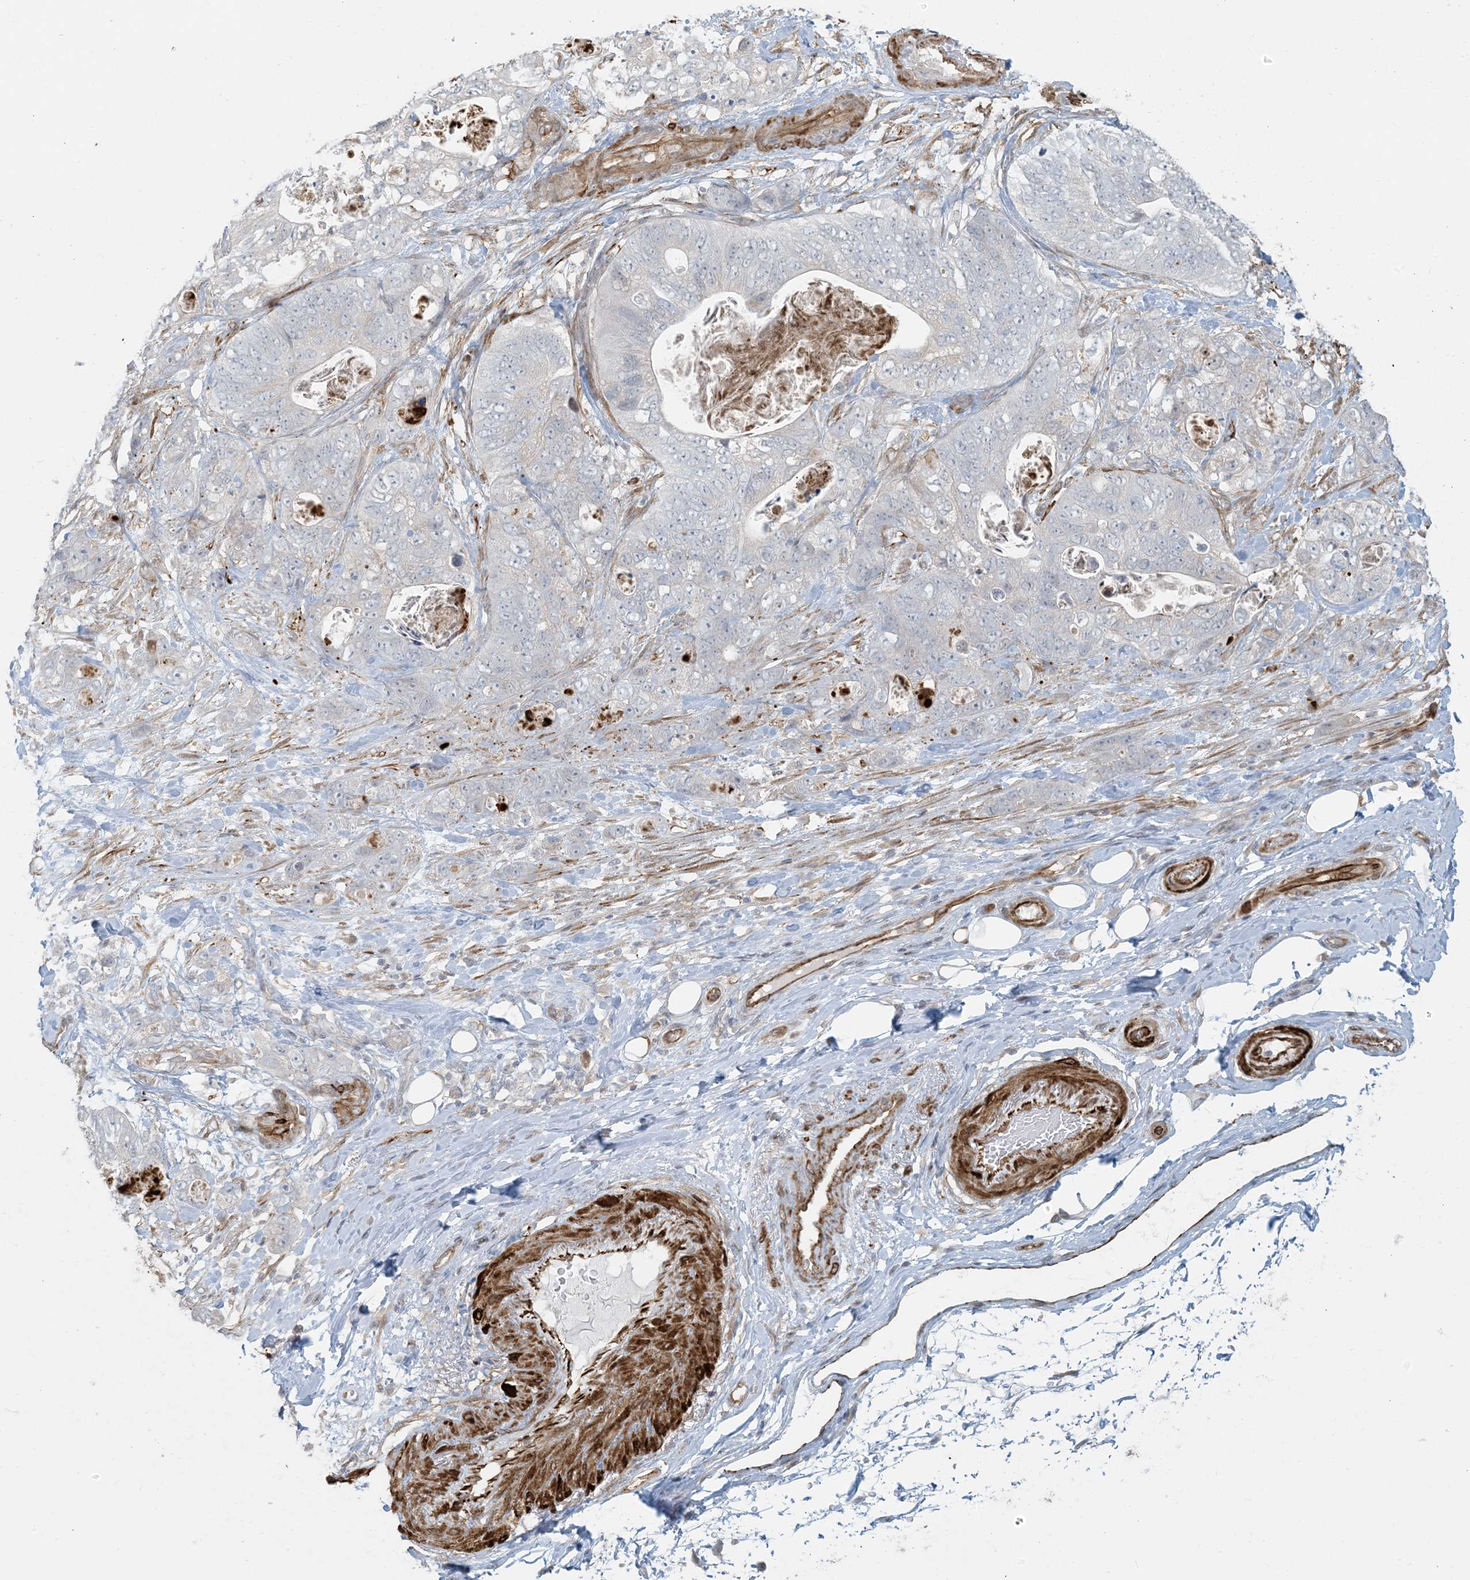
{"staining": {"intensity": "negative", "quantity": "none", "location": "none"}, "tissue": "stomach cancer", "cell_type": "Tumor cells", "image_type": "cancer", "snomed": [{"axis": "morphology", "description": "Normal tissue, NOS"}, {"axis": "morphology", "description": "Adenocarcinoma, NOS"}, {"axis": "topography", "description": "Stomach"}], "caption": "This photomicrograph is of stomach cancer (adenocarcinoma) stained with IHC to label a protein in brown with the nuclei are counter-stained blue. There is no expression in tumor cells. (DAB (3,3'-diaminobenzidine) immunohistochemistry (IHC) visualized using brightfield microscopy, high magnification).", "gene": "BCORL1", "patient": {"sex": "female", "age": 89}}